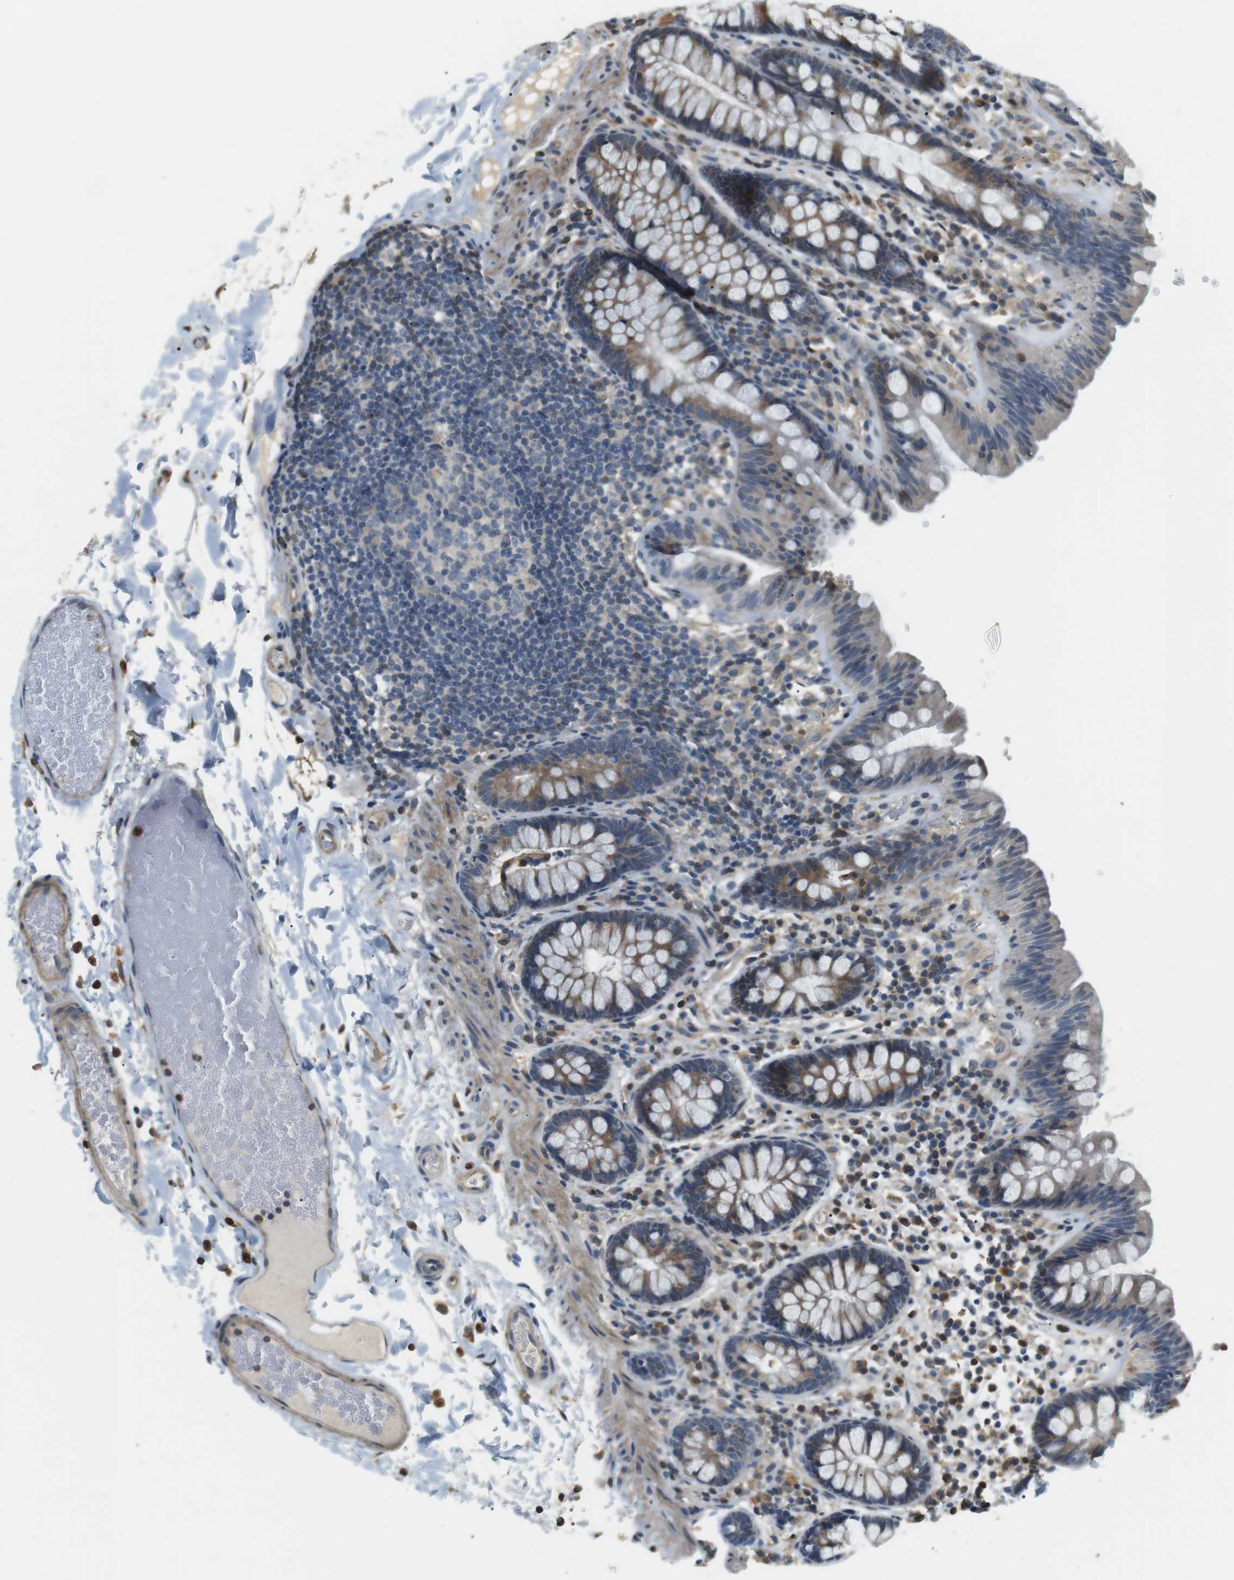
{"staining": {"intensity": "moderate", "quantity": ">75%", "location": "cytoplasmic/membranous"}, "tissue": "colon", "cell_type": "Endothelial cells", "image_type": "normal", "snomed": [{"axis": "morphology", "description": "Normal tissue, NOS"}, {"axis": "topography", "description": "Colon"}], "caption": "This is a photomicrograph of immunohistochemistry (IHC) staining of benign colon, which shows moderate expression in the cytoplasmic/membranous of endothelial cells.", "gene": "P2RY1", "patient": {"sex": "female", "age": 80}}